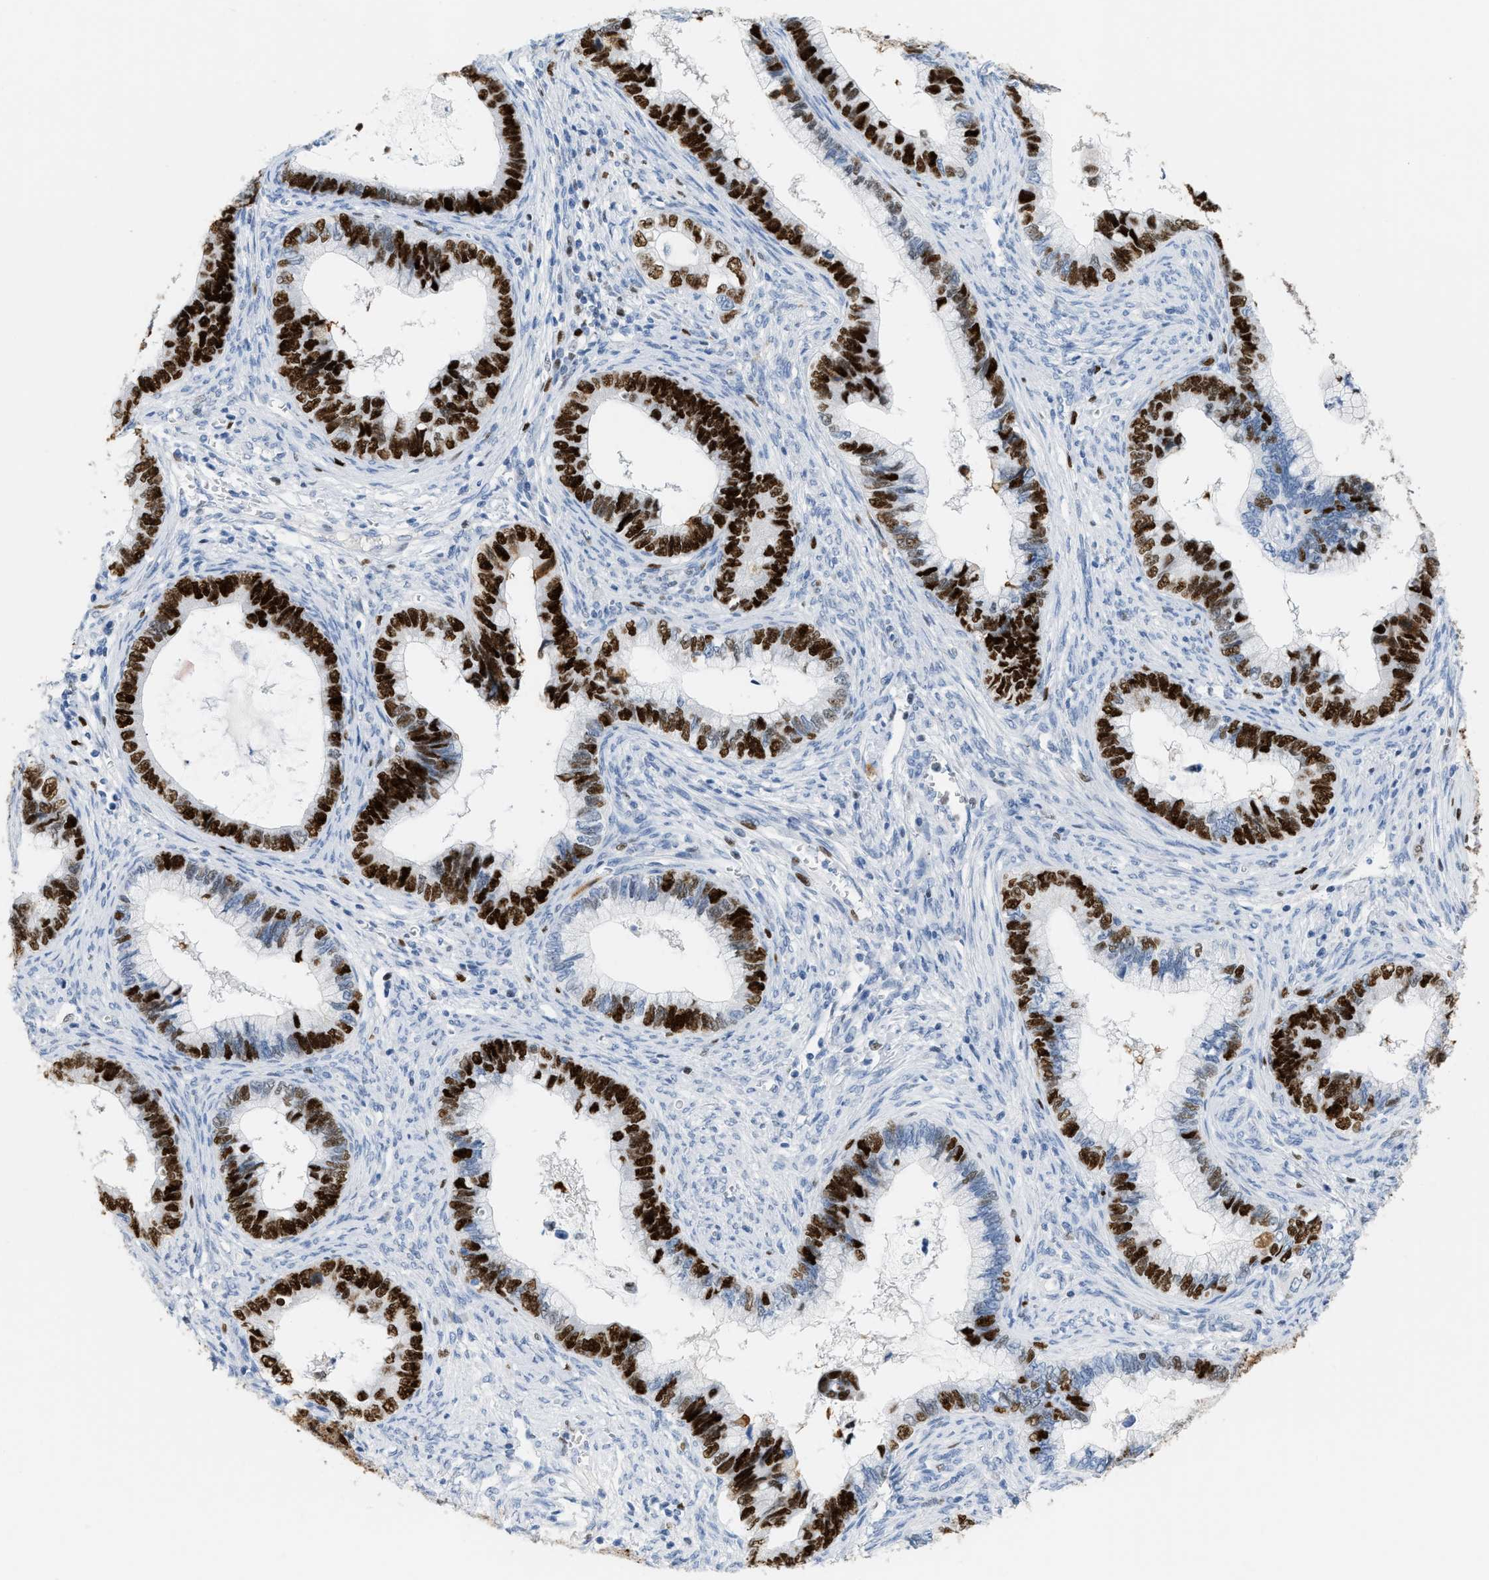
{"staining": {"intensity": "strong", "quantity": ">75%", "location": "nuclear"}, "tissue": "cervical cancer", "cell_type": "Tumor cells", "image_type": "cancer", "snomed": [{"axis": "morphology", "description": "Adenocarcinoma, NOS"}, {"axis": "topography", "description": "Cervix"}], "caption": "Cervical cancer (adenocarcinoma) stained with a protein marker exhibits strong staining in tumor cells.", "gene": "MCM7", "patient": {"sex": "female", "age": 44}}